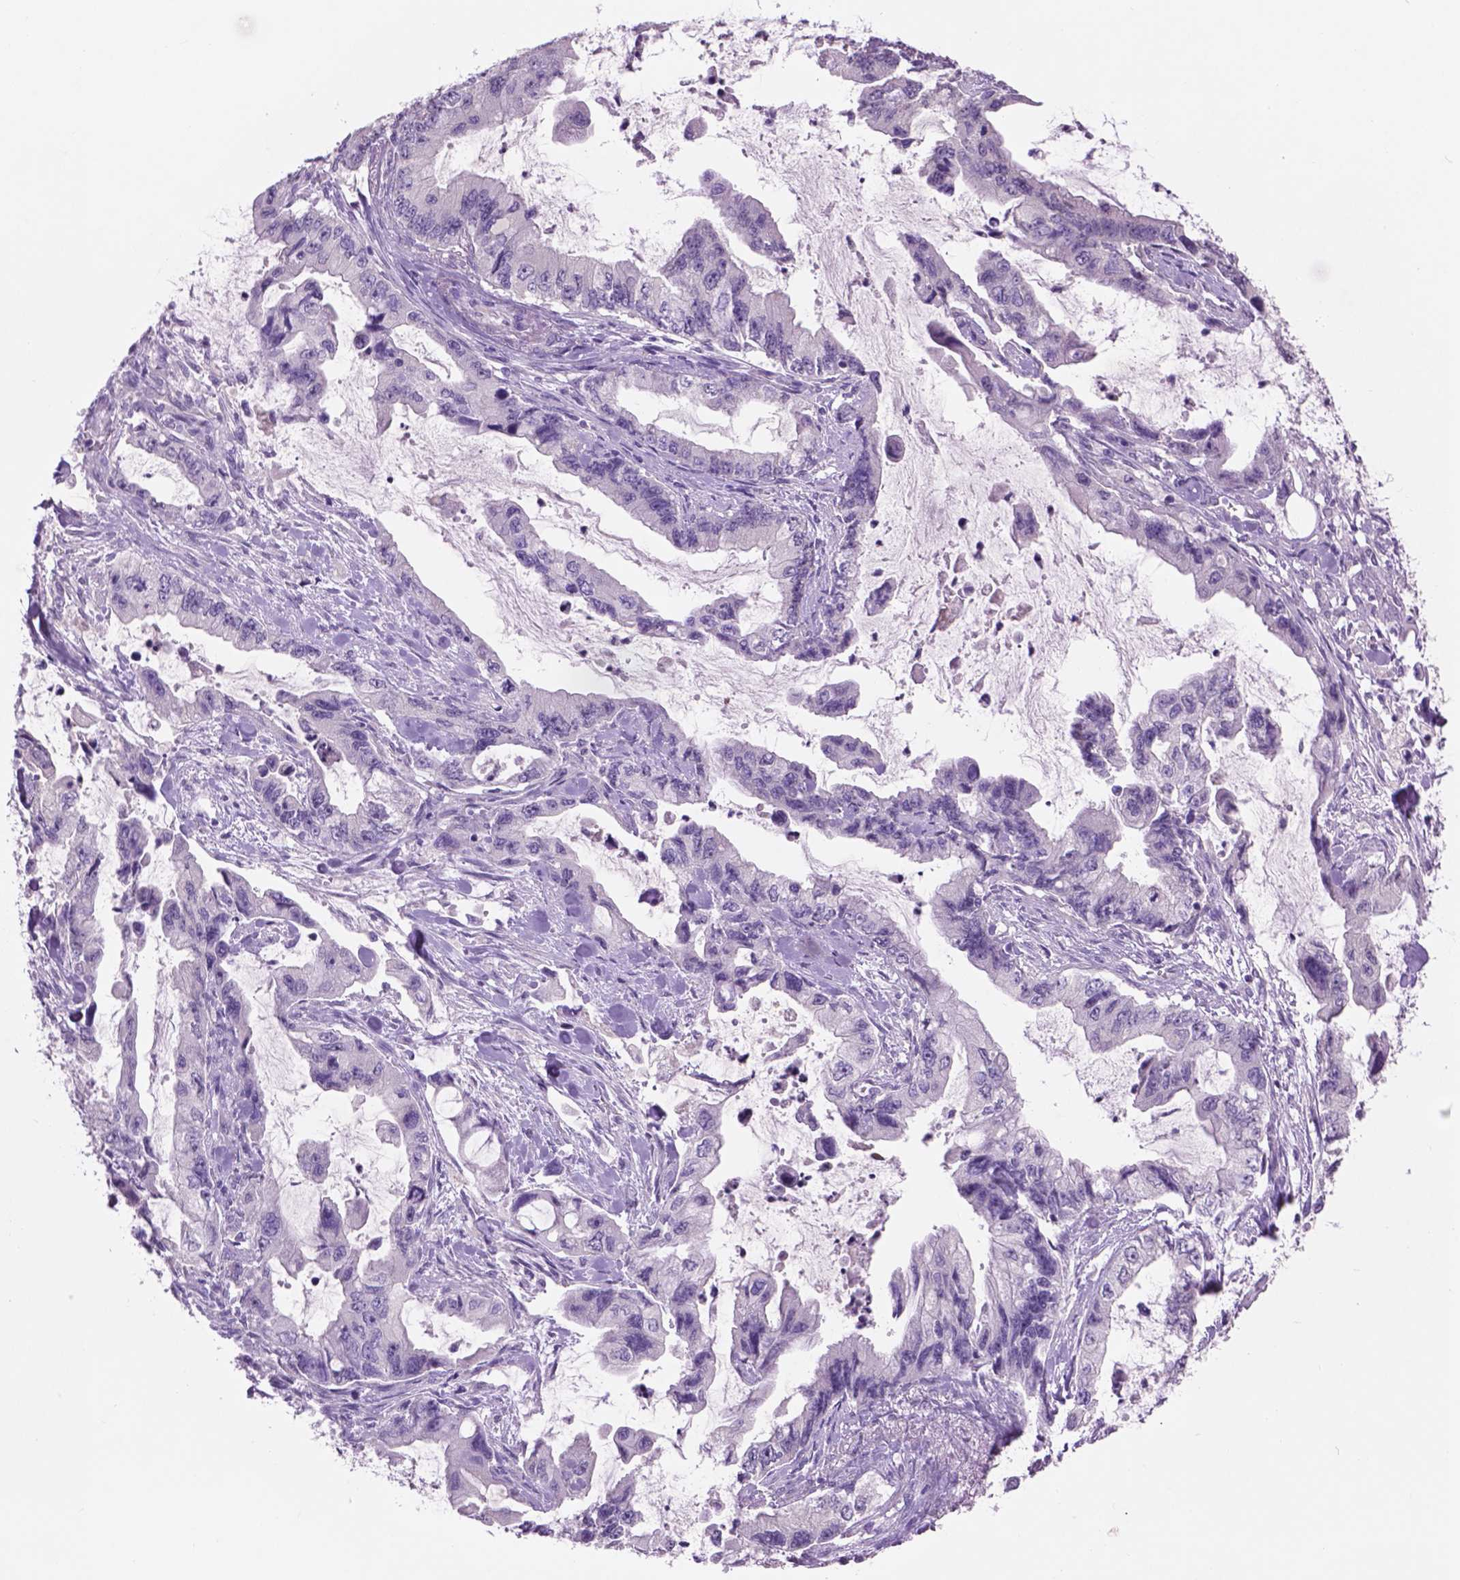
{"staining": {"intensity": "negative", "quantity": "none", "location": "none"}, "tissue": "stomach cancer", "cell_type": "Tumor cells", "image_type": "cancer", "snomed": [{"axis": "morphology", "description": "Adenocarcinoma, NOS"}, {"axis": "topography", "description": "Pancreas"}, {"axis": "topography", "description": "Stomach, upper"}, {"axis": "topography", "description": "Stomach"}], "caption": "IHC image of stomach adenocarcinoma stained for a protein (brown), which displays no staining in tumor cells.", "gene": "CRYBA4", "patient": {"sex": "male", "age": 77}}